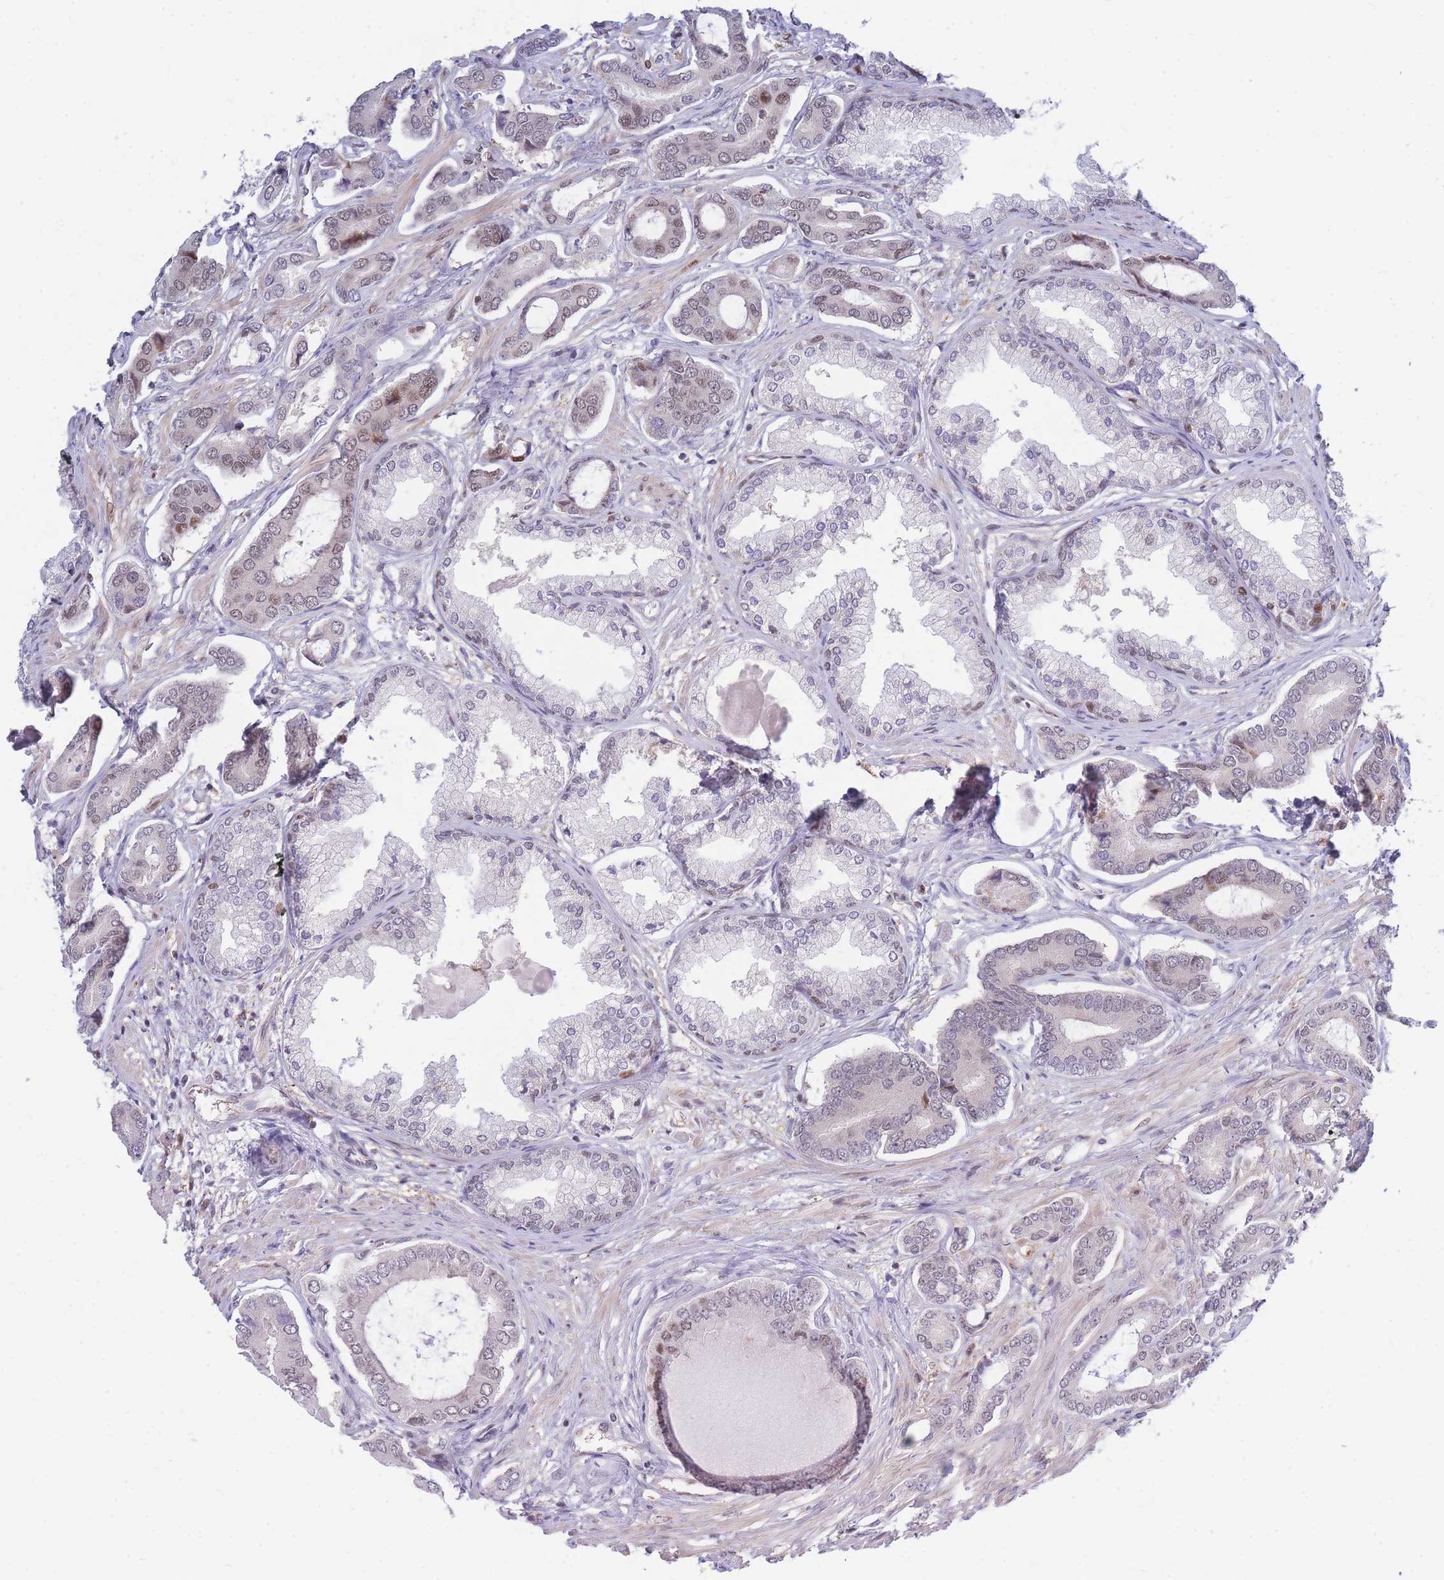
{"staining": {"intensity": "weak", "quantity": "25%-75%", "location": "nuclear"}, "tissue": "prostate cancer", "cell_type": "Tumor cells", "image_type": "cancer", "snomed": [{"axis": "morphology", "description": "Adenocarcinoma, NOS"}, {"axis": "topography", "description": "Prostate and seminal vesicle, NOS"}], "caption": "Brown immunohistochemical staining in adenocarcinoma (prostate) shows weak nuclear expression in about 25%-75% of tumor cells. The staining is performed using DAB (3,3'-diaminobenzidine) brown chromogen to label protein expression. The nuclei are counter-stained blue using hematoxylin.", "gene": "CRACD", "patient": {"sex": "male", "age": 76}}